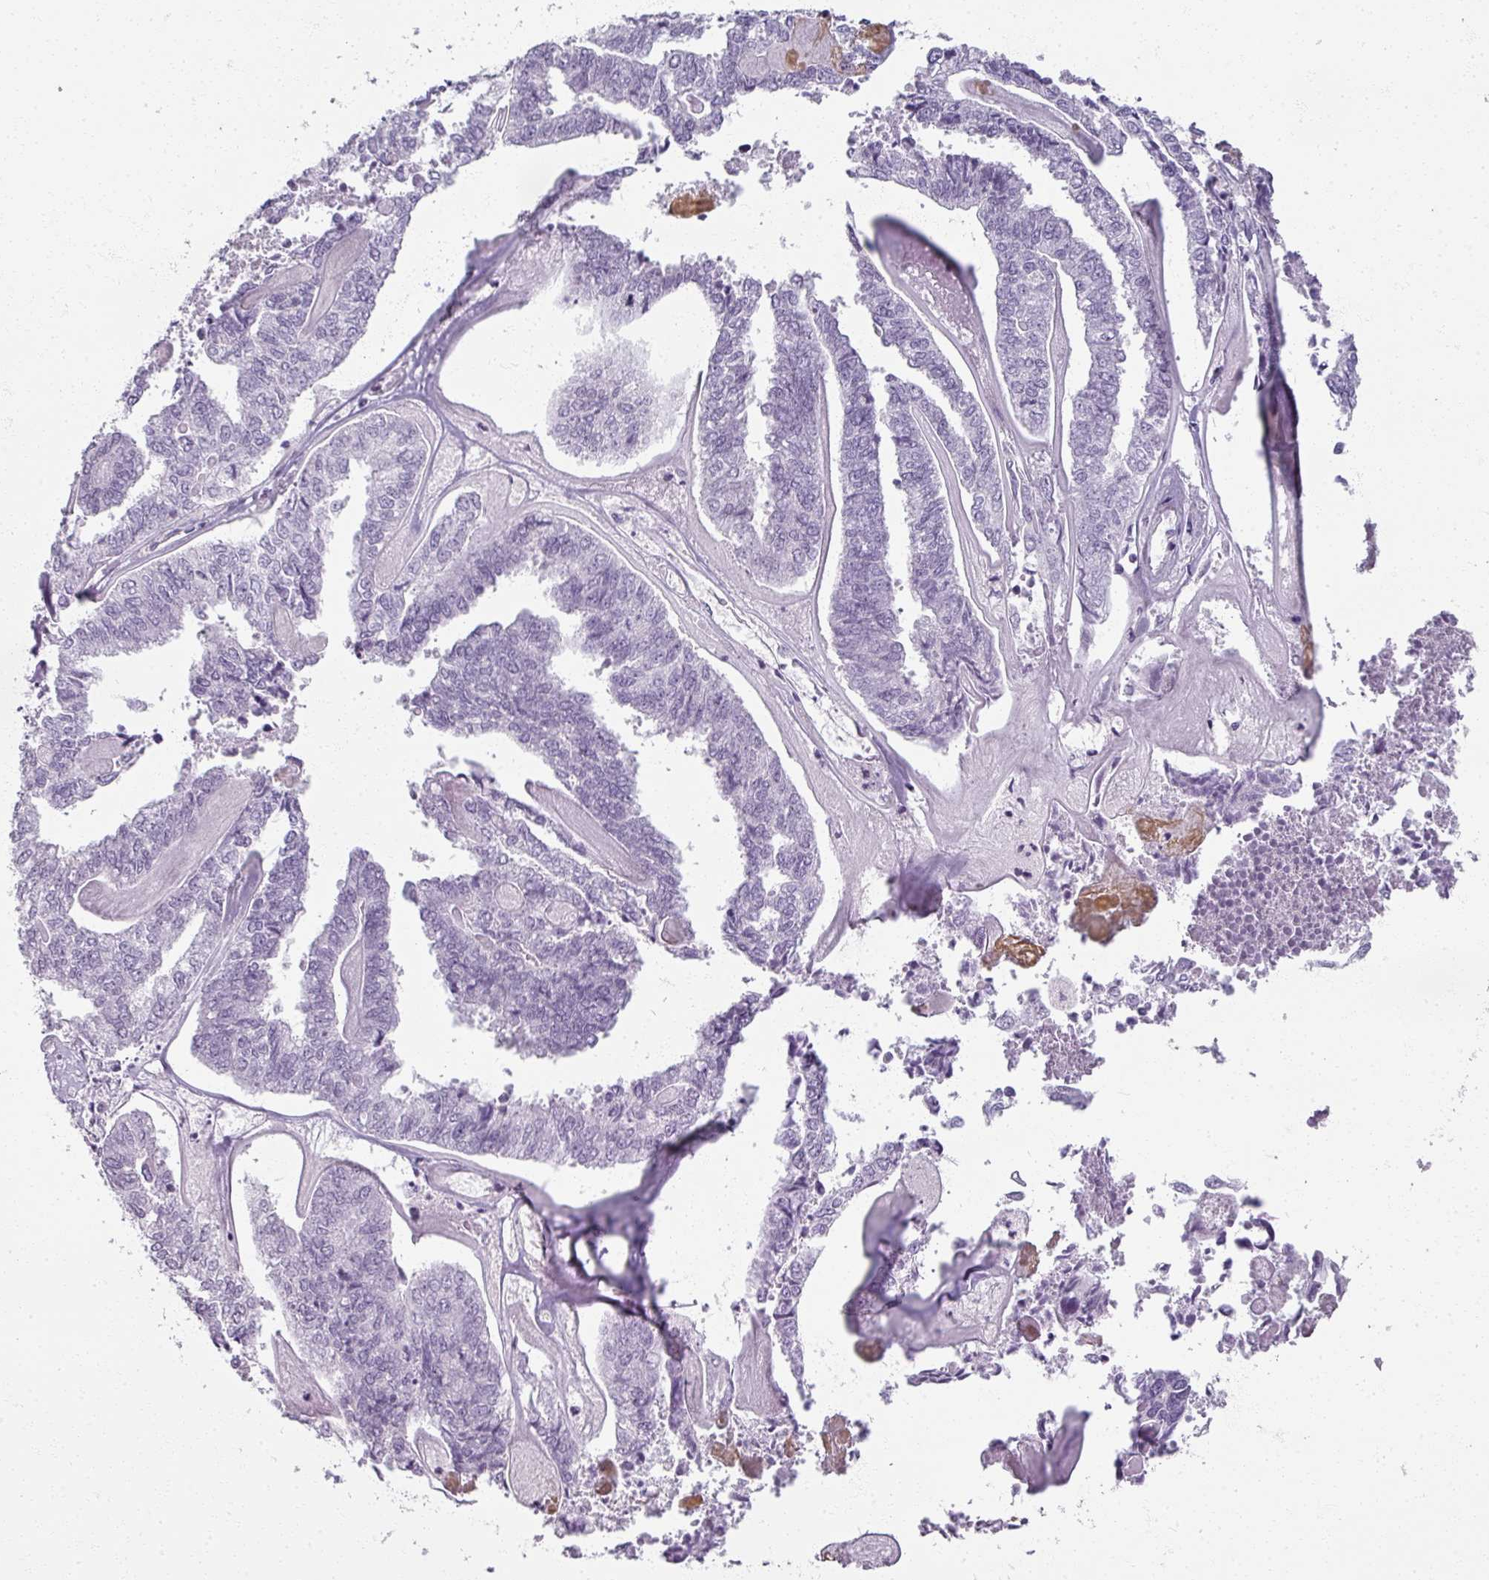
{"staining": {"intensity": "negative", "quantity": "none", "location": "none"}, "tissue": "endometrial cancer", "cell_type": "Tumor cells", "image_type": "cancer", "snomed": [{"axis": "morphology", "description": "Adenocarcinoma, NOS"}, {"axis": "topography", "description": "Endometrium"}], "caption": "Photomicrograph shows no protein expression in tumor cells of endometrial cancer tissue.", "gene": "RFPL2", "patient": {"sex": "female", "age": 73}}